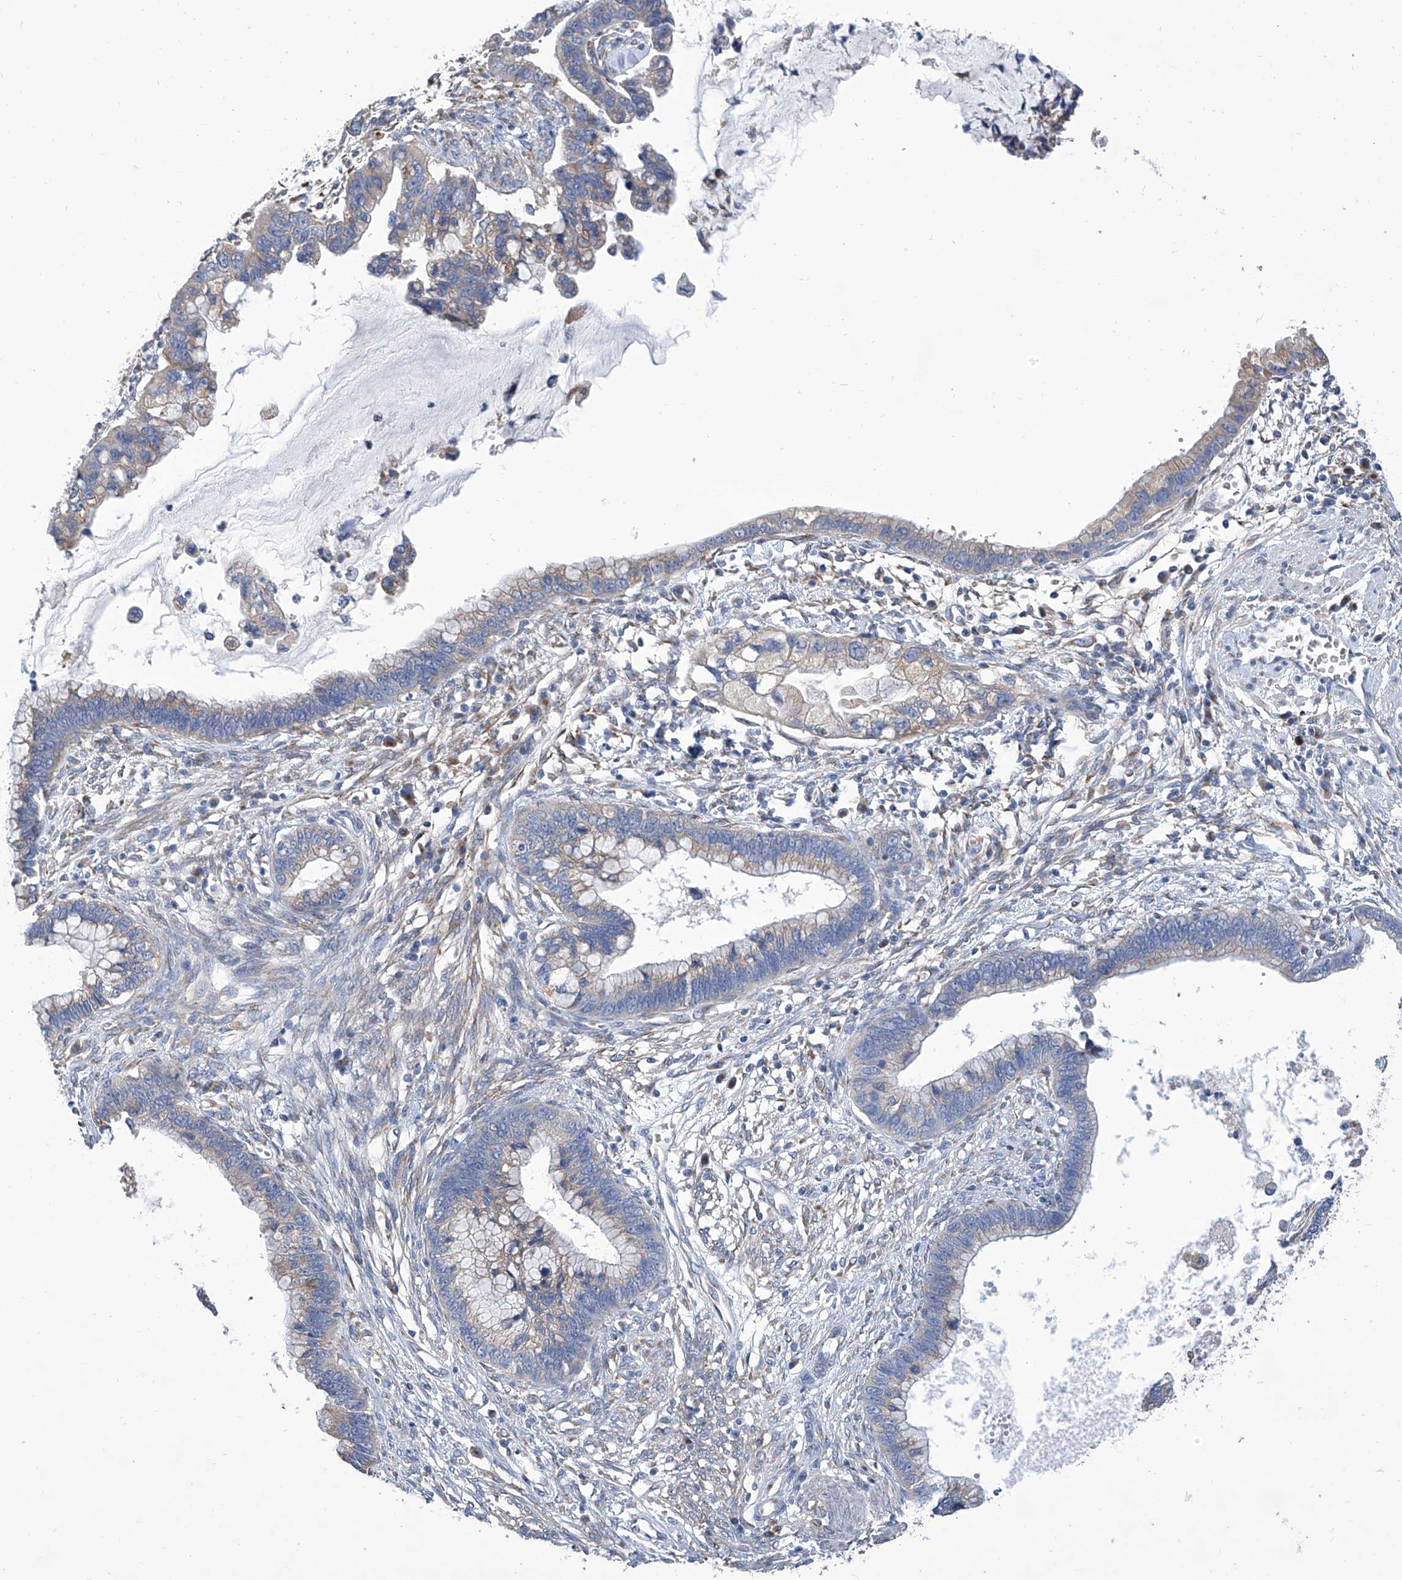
{"staining": {"intensity": "weak", "quantity": "<25%", "location": "cytoplasmic/membranous"}, "tissue": "cervical cancer", "cell_type": "Tumor cells", "image_type": "cancer", "snomed": [{"axis": "morphology", "description": "Adenocarcinoma, NOS"}, {"axis": "topography", "description": "Cervix"}], "caption": "Cervical adenocarcinoma was stained to show a protein in brown. There is no significant staining in tumor cells.", "gene": "TJAP1", "patient": {"sex": "female", "age": 44}}